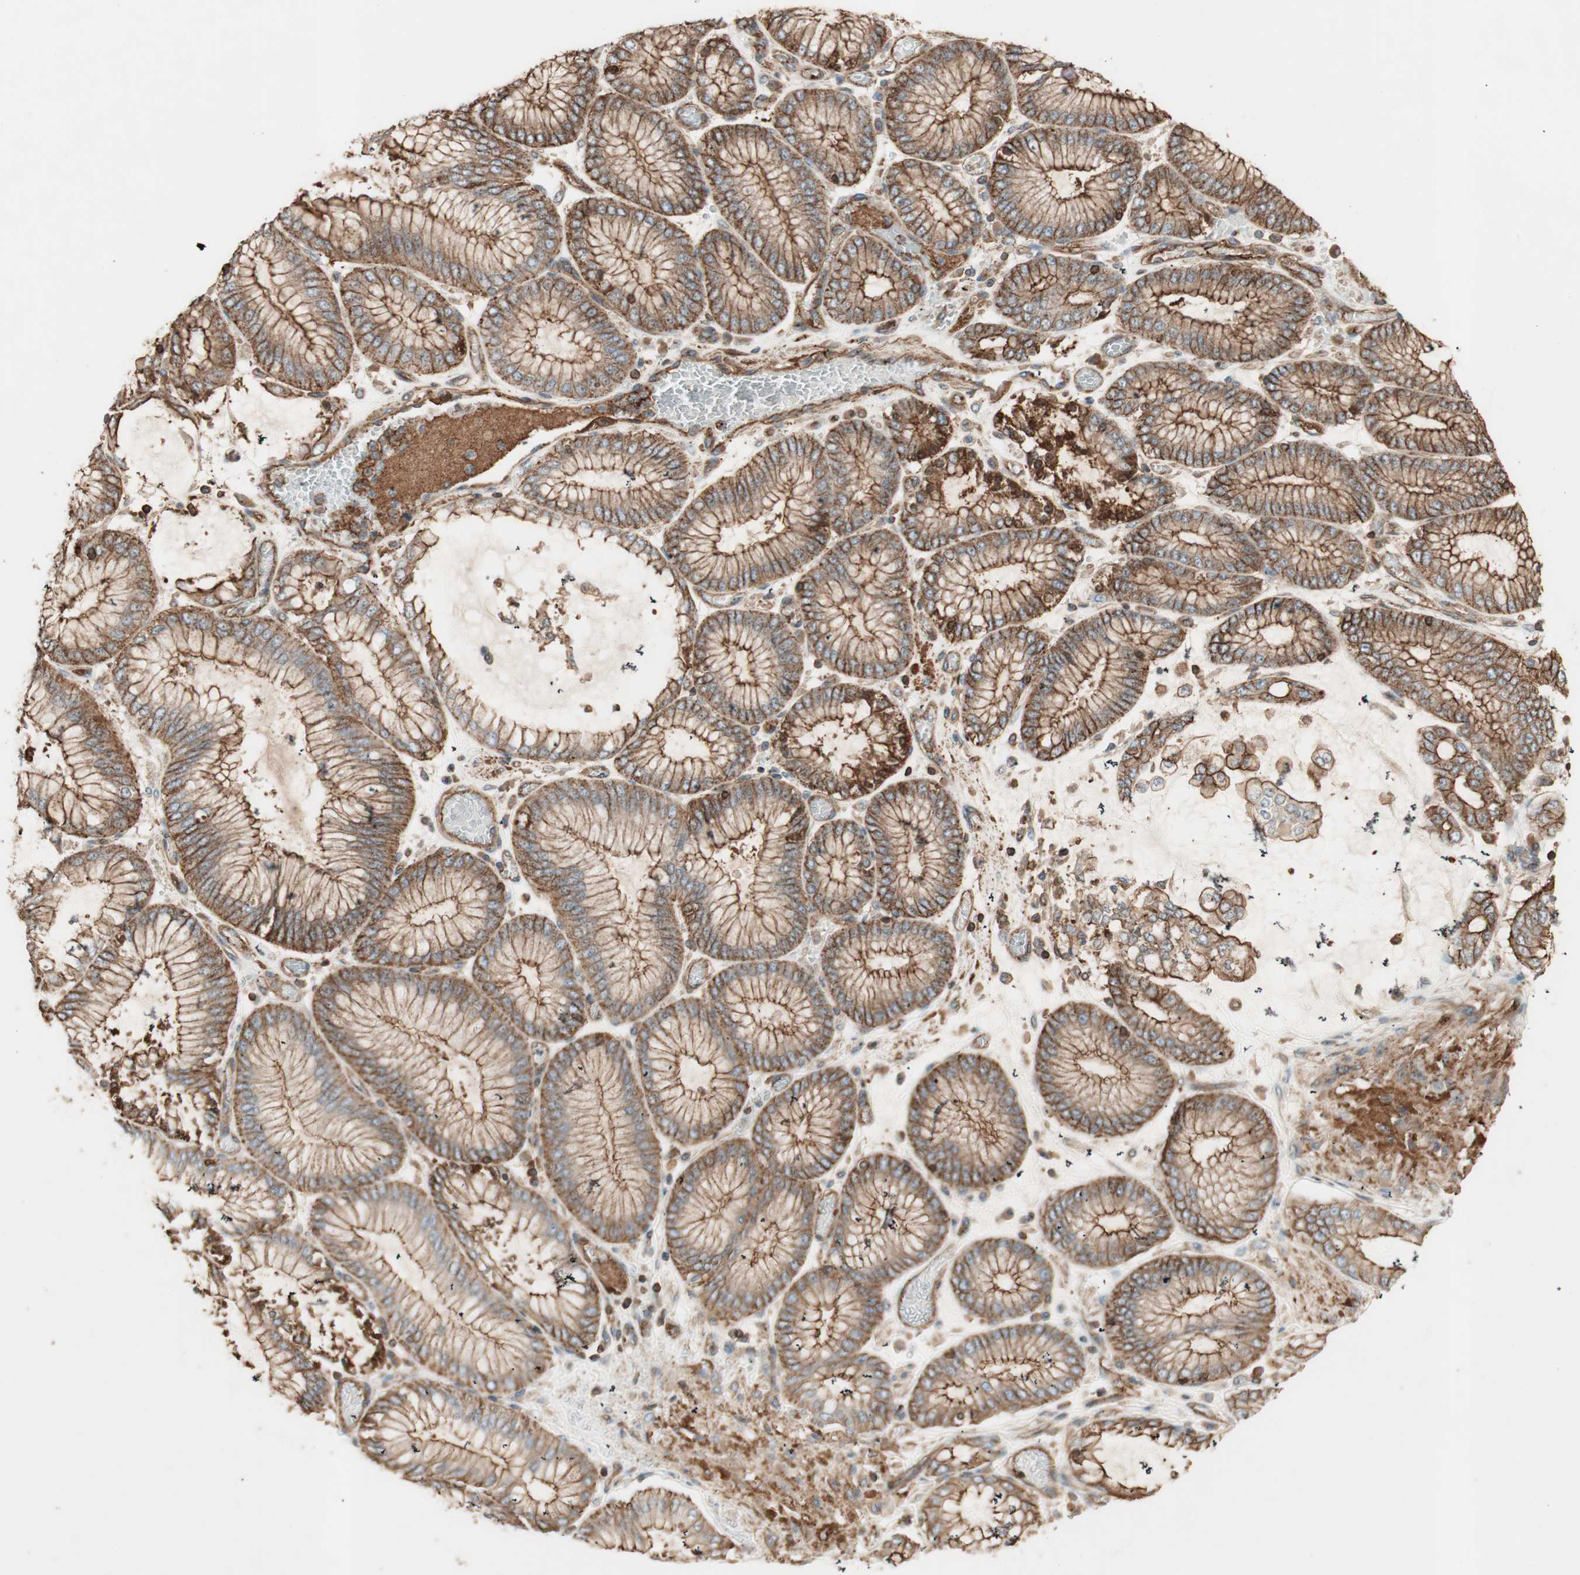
{"staining": {"intensity": "strong", "quantity": ">75%", "location": "cytoplasmic/membranous"}, "tissue": "stomach cancer", "cell_type": "Tumor cells", "image_type": "cancer", "snomed": [{"axis": "morphology", "description": "Normal tissue, NOS"}, {"axis": "morphology", "description": "Adenocarcinoma, NOS"}, {"axis": "topography", "description": "Stomach, upper"}, {"axis": "topography", "description": "Stomach"}], "caption": "Immunohistochemical staining of stomach cancer demonstrates high levels of strong cytoplasmic/membranous staining in approximately >75% of tumor cells.", "gene": "TCP11L1", "patient": {"sex": "male", "age": 76}}